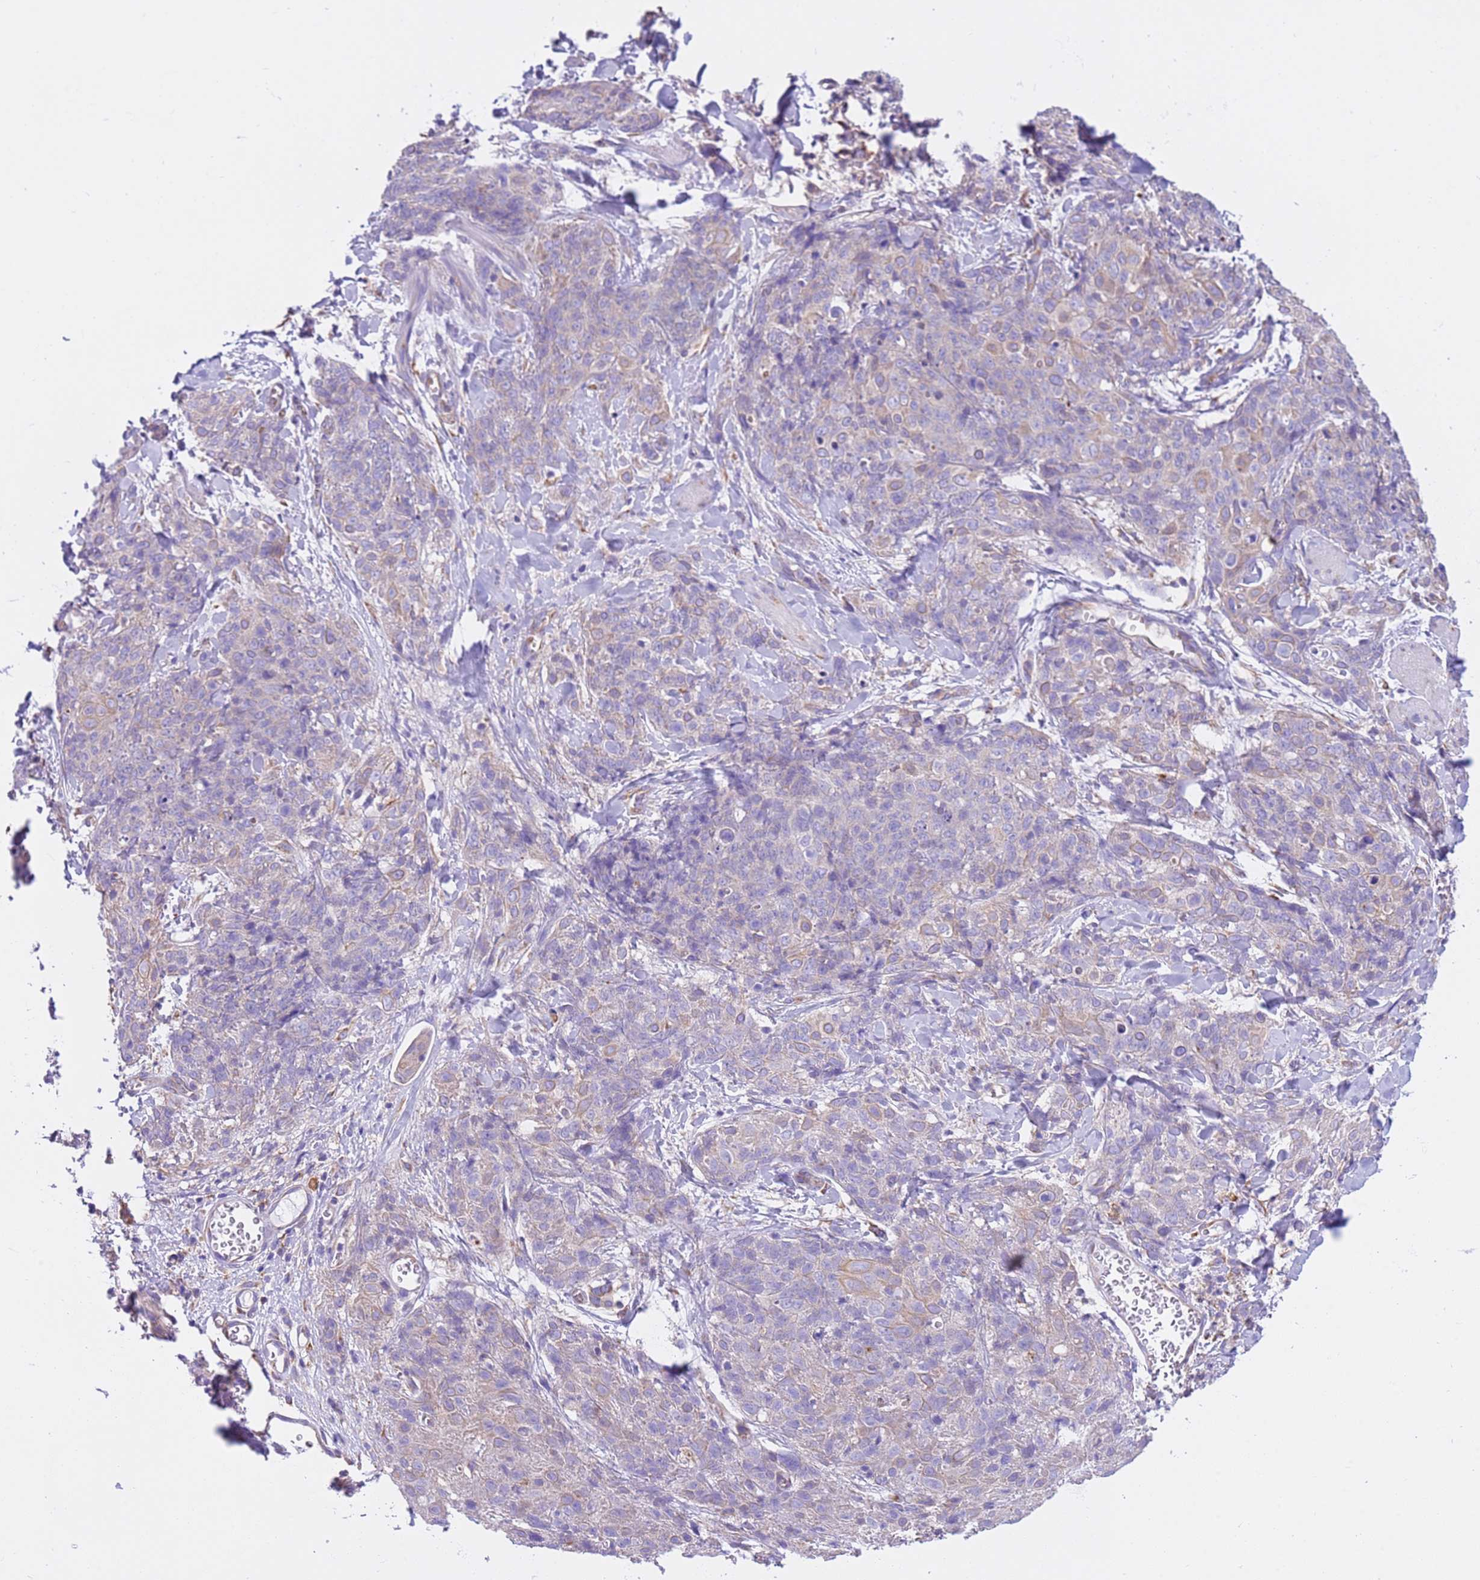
{"staining": {"intensity": "negative", "quantity": "none", "location": "none"}, "tissue": "skin cancer", "cell_type": "Tumor cells", "image_type": "cancer", "snomed": [{"axis": "morphology", "description": "Squamous cell carcinoma, NOS"}, {"axis": "topography", "description": "Skin"}, {"axis": "topography", "description": "Vulva"}], "caption": "Protein analysis of squamous cell carcinoma (skin) displays no significant positivity in tumor cells.", "gene": "VARS1", "patient": {"sex": "female", "age": 85}}